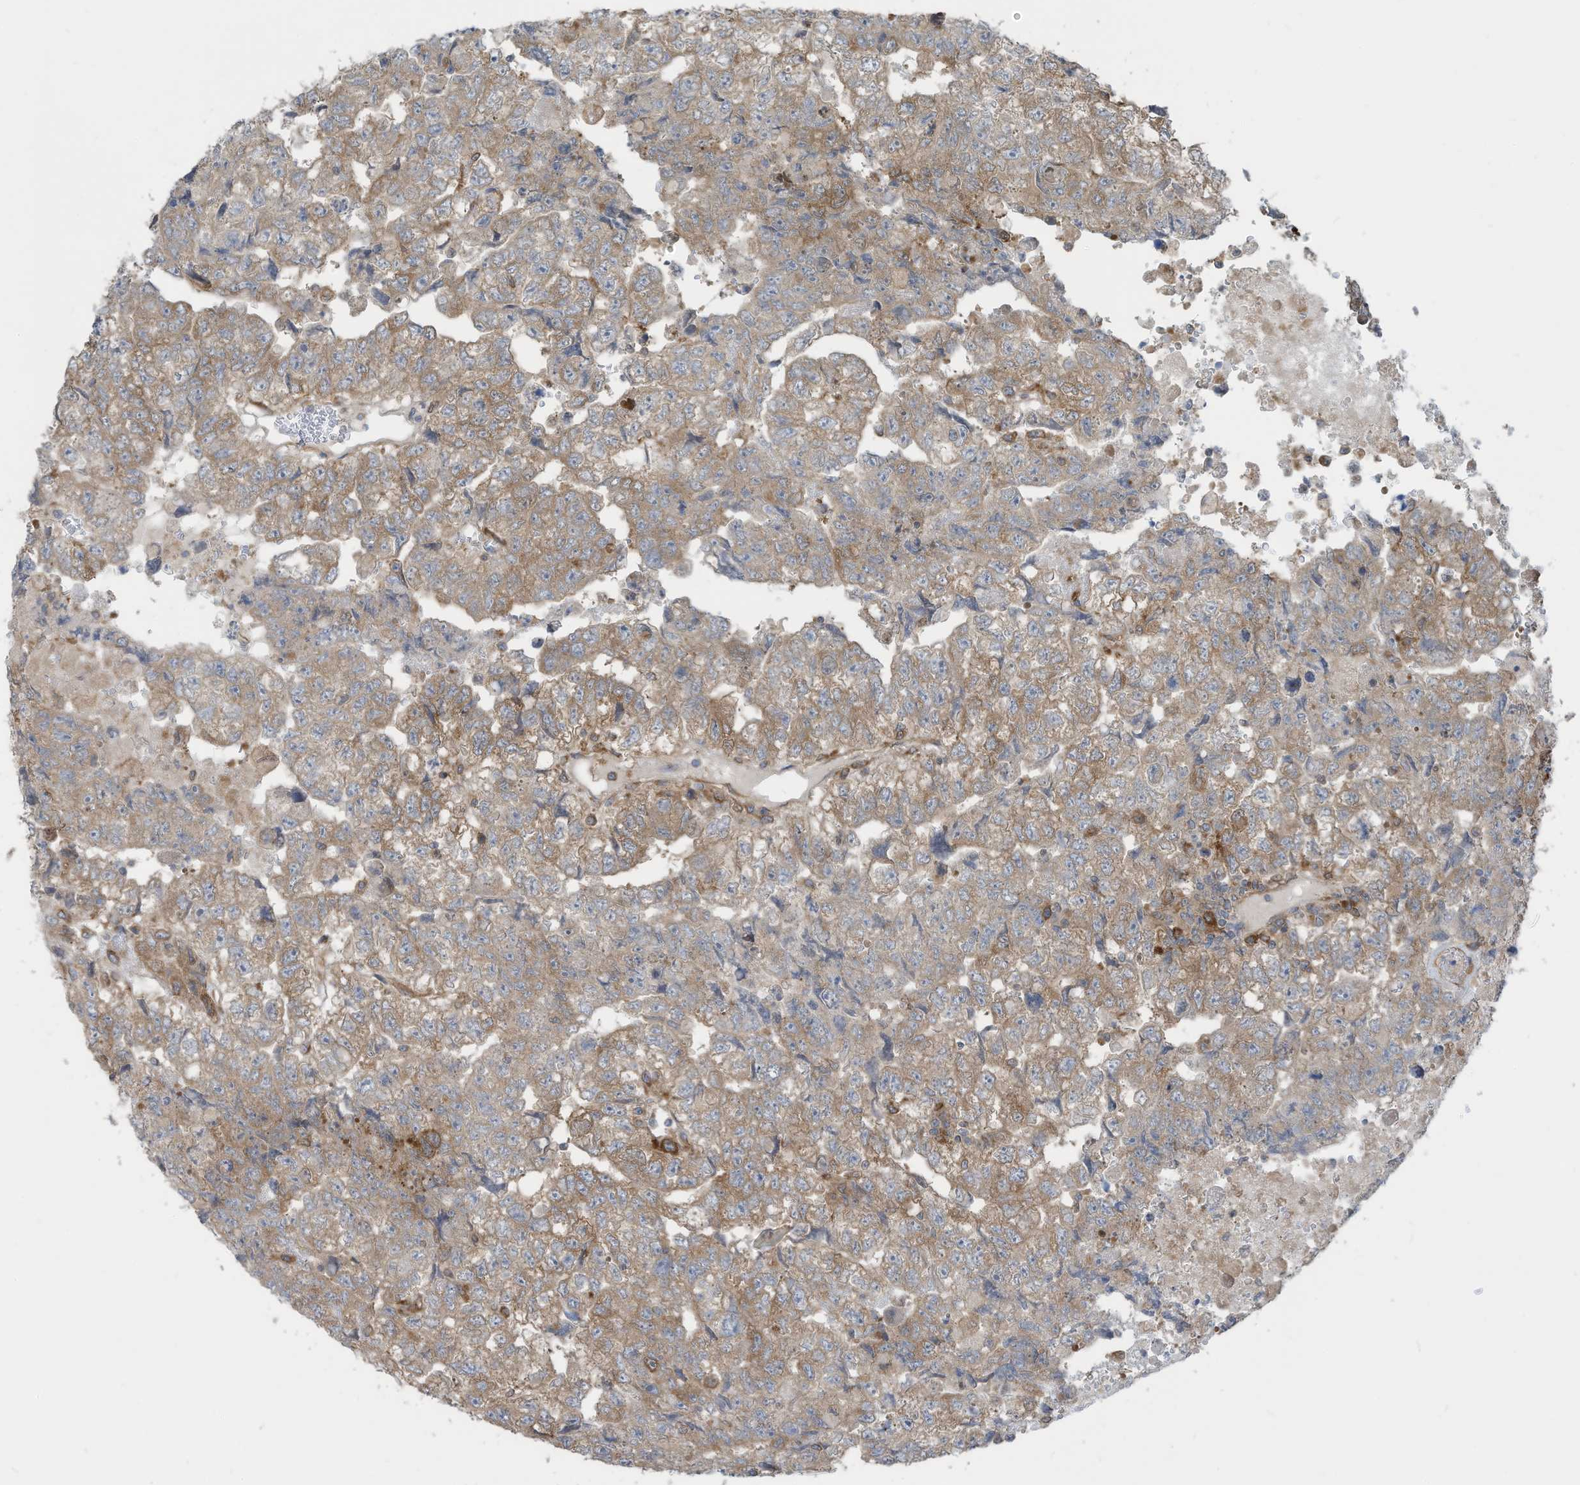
{"staining": {"intensity": "weak", "quantity": "25%-75%", "location": "cytoplasmic/membranous"}, "tissue": "testis cancer", "cell_type": "Tumor cells", "image_type": "cancer", "snomed": [{"axis": "morphology", "description": "Carcinoma, Embryonal, NOS"}, {"axis": "topography", "description": "Testis"}], "caption": "High-magnification brightfield microscopy of testis cancer (embryonal carcinoma) stained with DAB (3,3'-diaminobenzidine) (brown) and counterstained with hematoxylin (blue). tumor cells exhibit weak cytoplasmic/membranous expression is identified in about25%-75% of cells.", "gene": "USE1", "patient": {"sex": "male", "age": 36}}